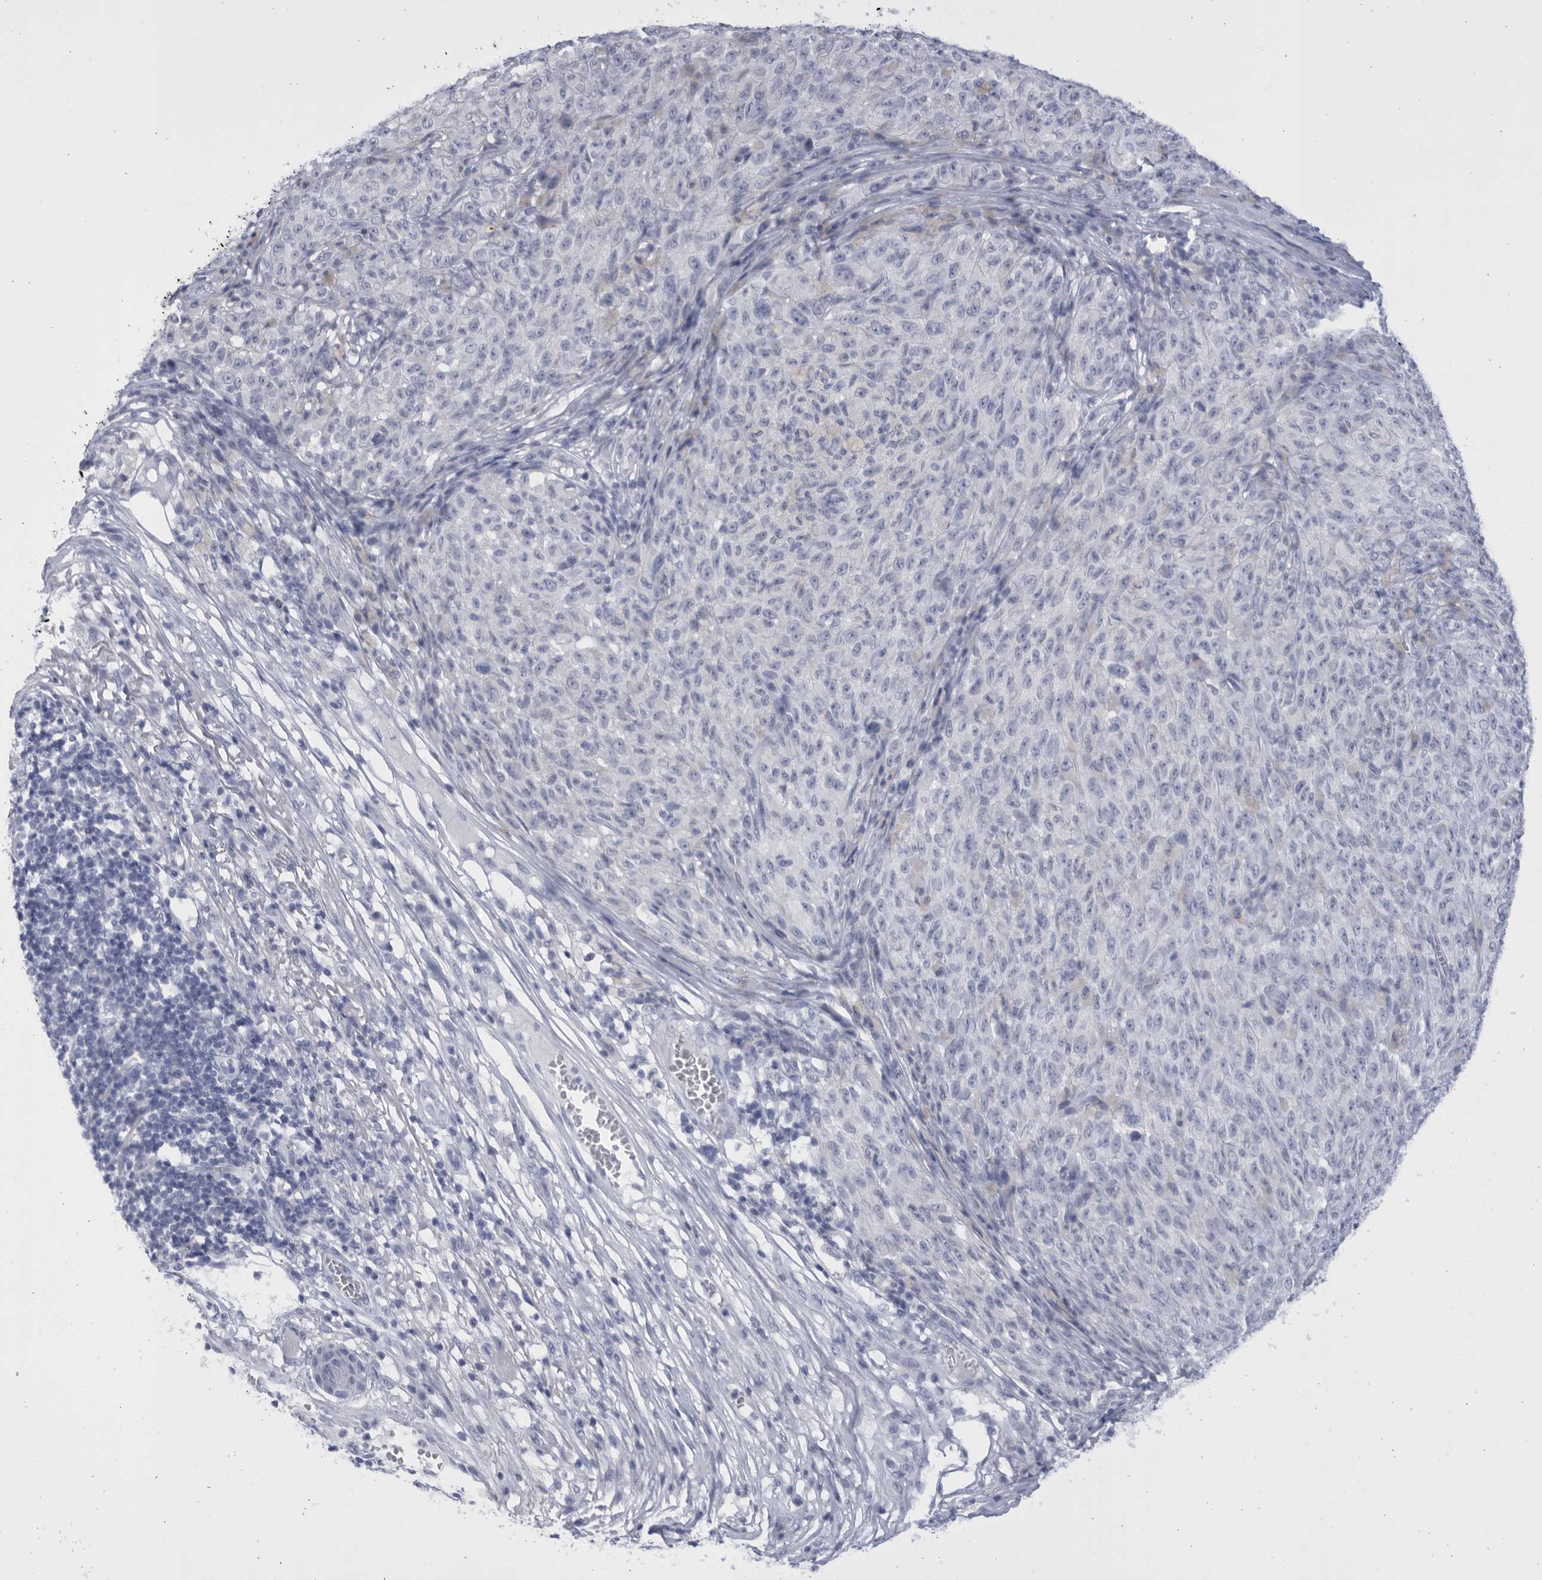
{"staining": {"intensity": "negative", "quantity": "none", "location": "none"}, "tissue": "melanoma", "cell_type": "Tumor cells", "image_type": "cancer", "snomed": [{"axis": "morphology", "description": "Malignant melanoma, NOS"}, {"axis": "topography", "description": "Skin"}], "caption": "DAB (3,3'-diaminobenzidine) immunohistochemical staining of human malignant melanoma exhibits no significant expression in tumor cells.", "gene": "CCDC181", "patient": {"sex": "female", "age": 82}}